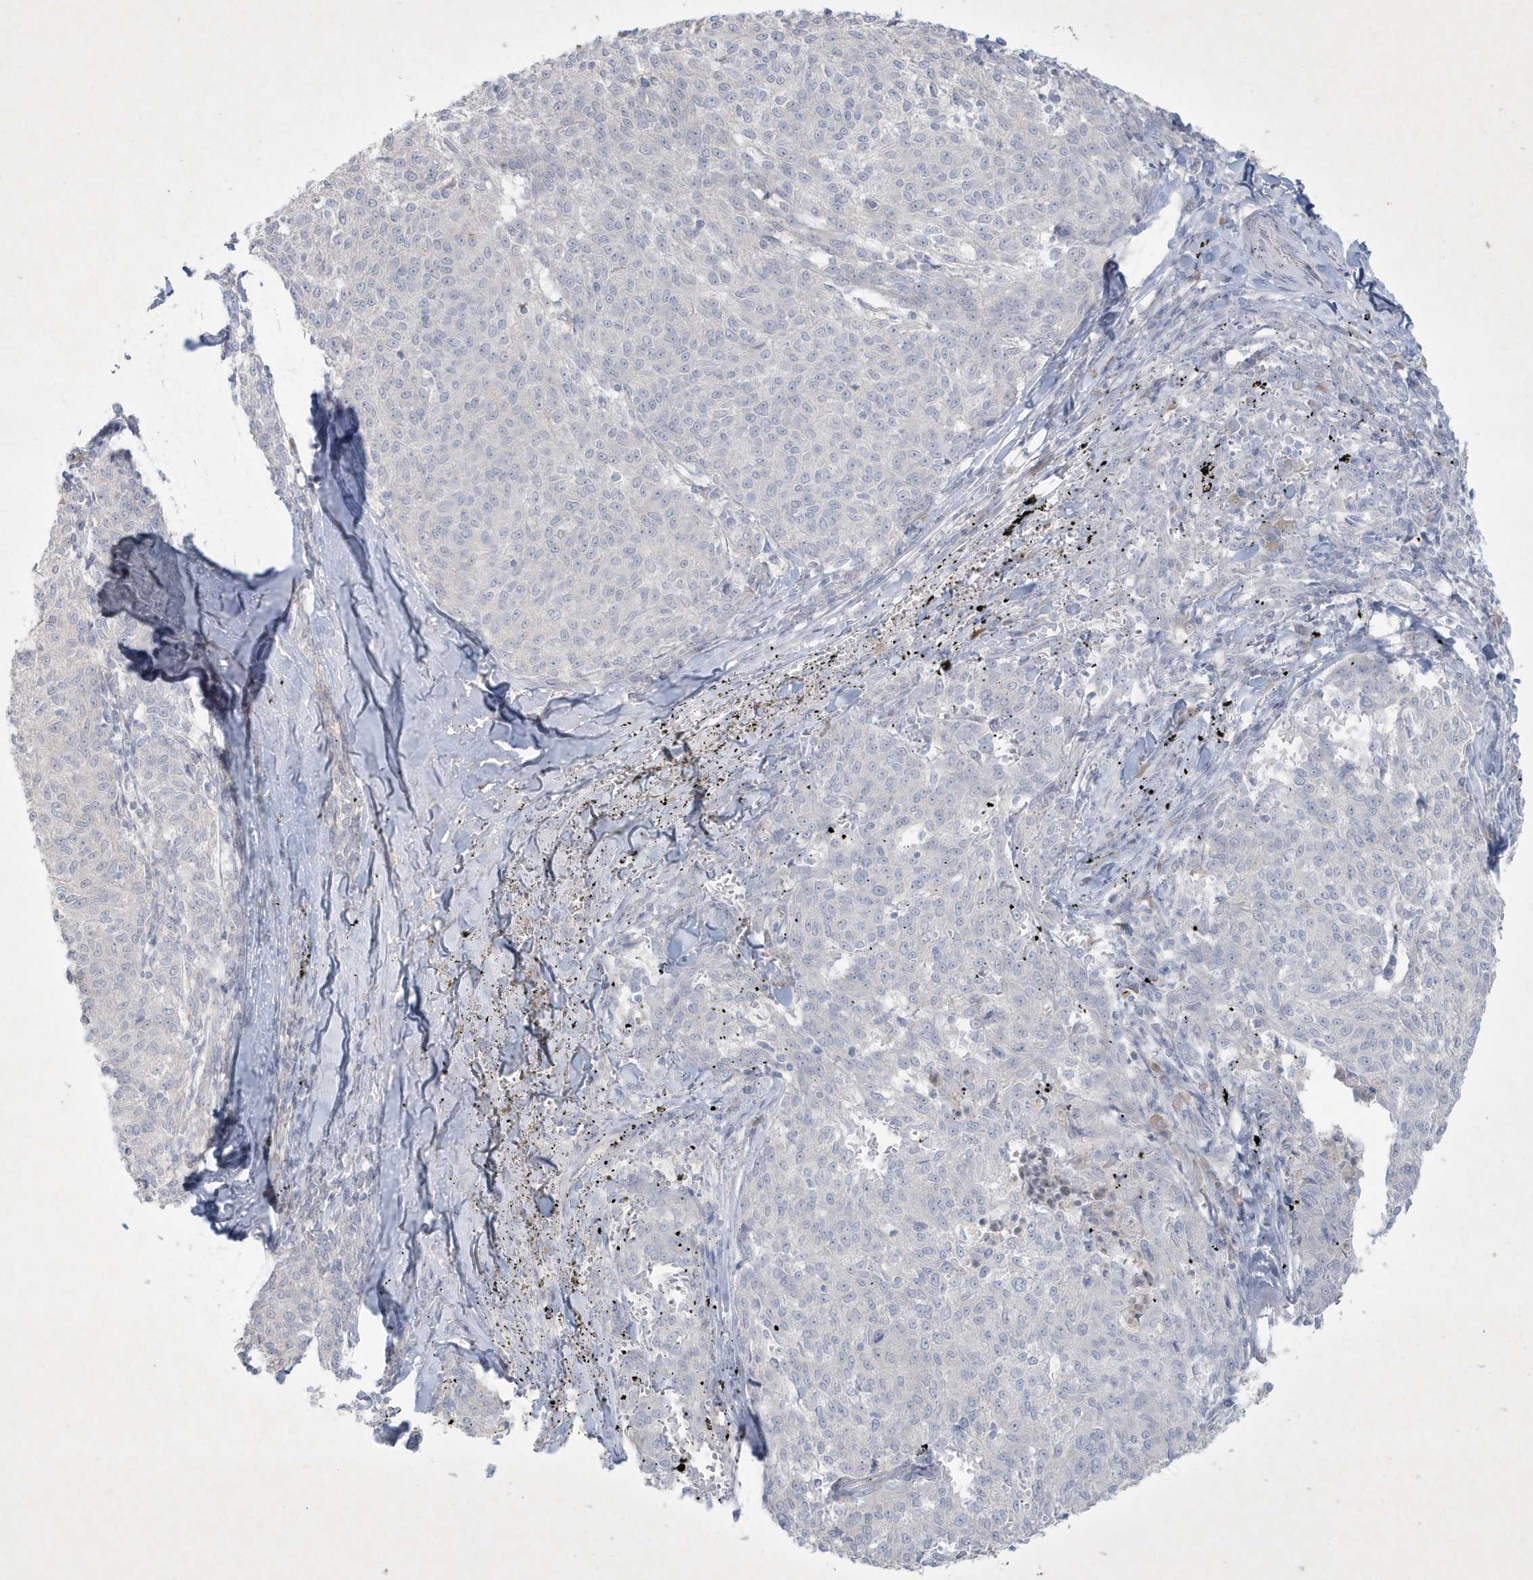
{"staining": {"intensity": "negative", "quantity": "none", "location": "none"}, "tissue": "melanoma", "cell_type": "Tumor cells", "image_type": "cancer", "snomed": [{"axis": "morphology", "description": "Malignant melanoma, NOS"}, {"axis": "topography", "description": "Skin"}], "caption": "There is no significant expression in tumor cells of melanoma.", "gene": "CCDC24", "patient": {"sex": "female", "age": 72}}